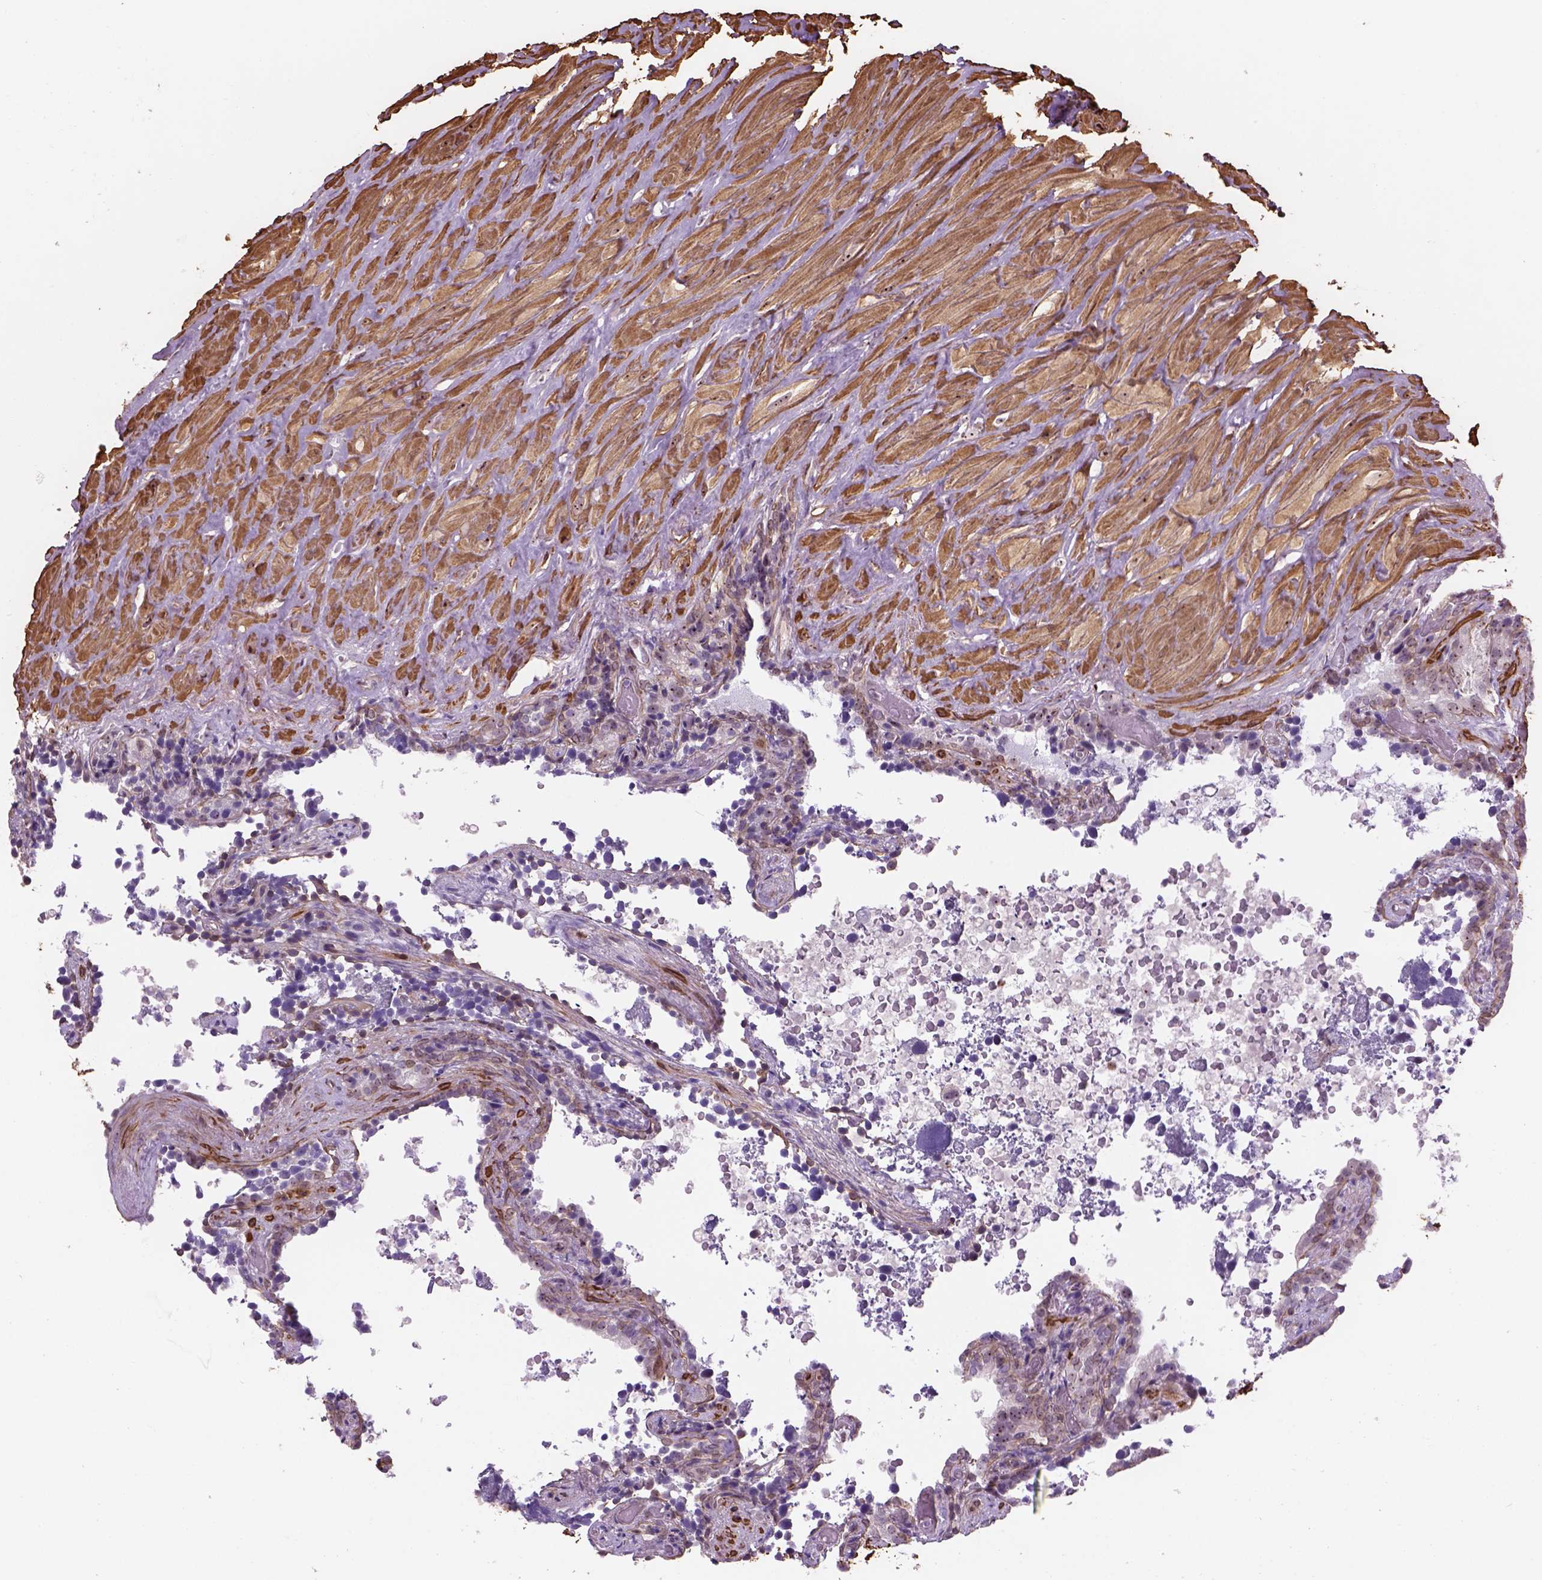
{"staining": {"intensity": "weak", "quantity": "25%-75%", "location": "nuclear"}, "tissue": "seminal vesicle", "cell_type": "Glandular cells", "image_type": "normal", "snomed": [{"axis": "morphology", "description": "Normal tissue, NOS"}, {"axis": "topography", "description": "Seminal veicle"}], "caption": "Glandular cells display weak nuclear staining in approximately 25%-75% of cells in normal seminal vesicle. (DAB IHC with brightfield microscopy, high magnification).", "gene": "RRS1", "patient": {"sex": "male", "age": 60}}